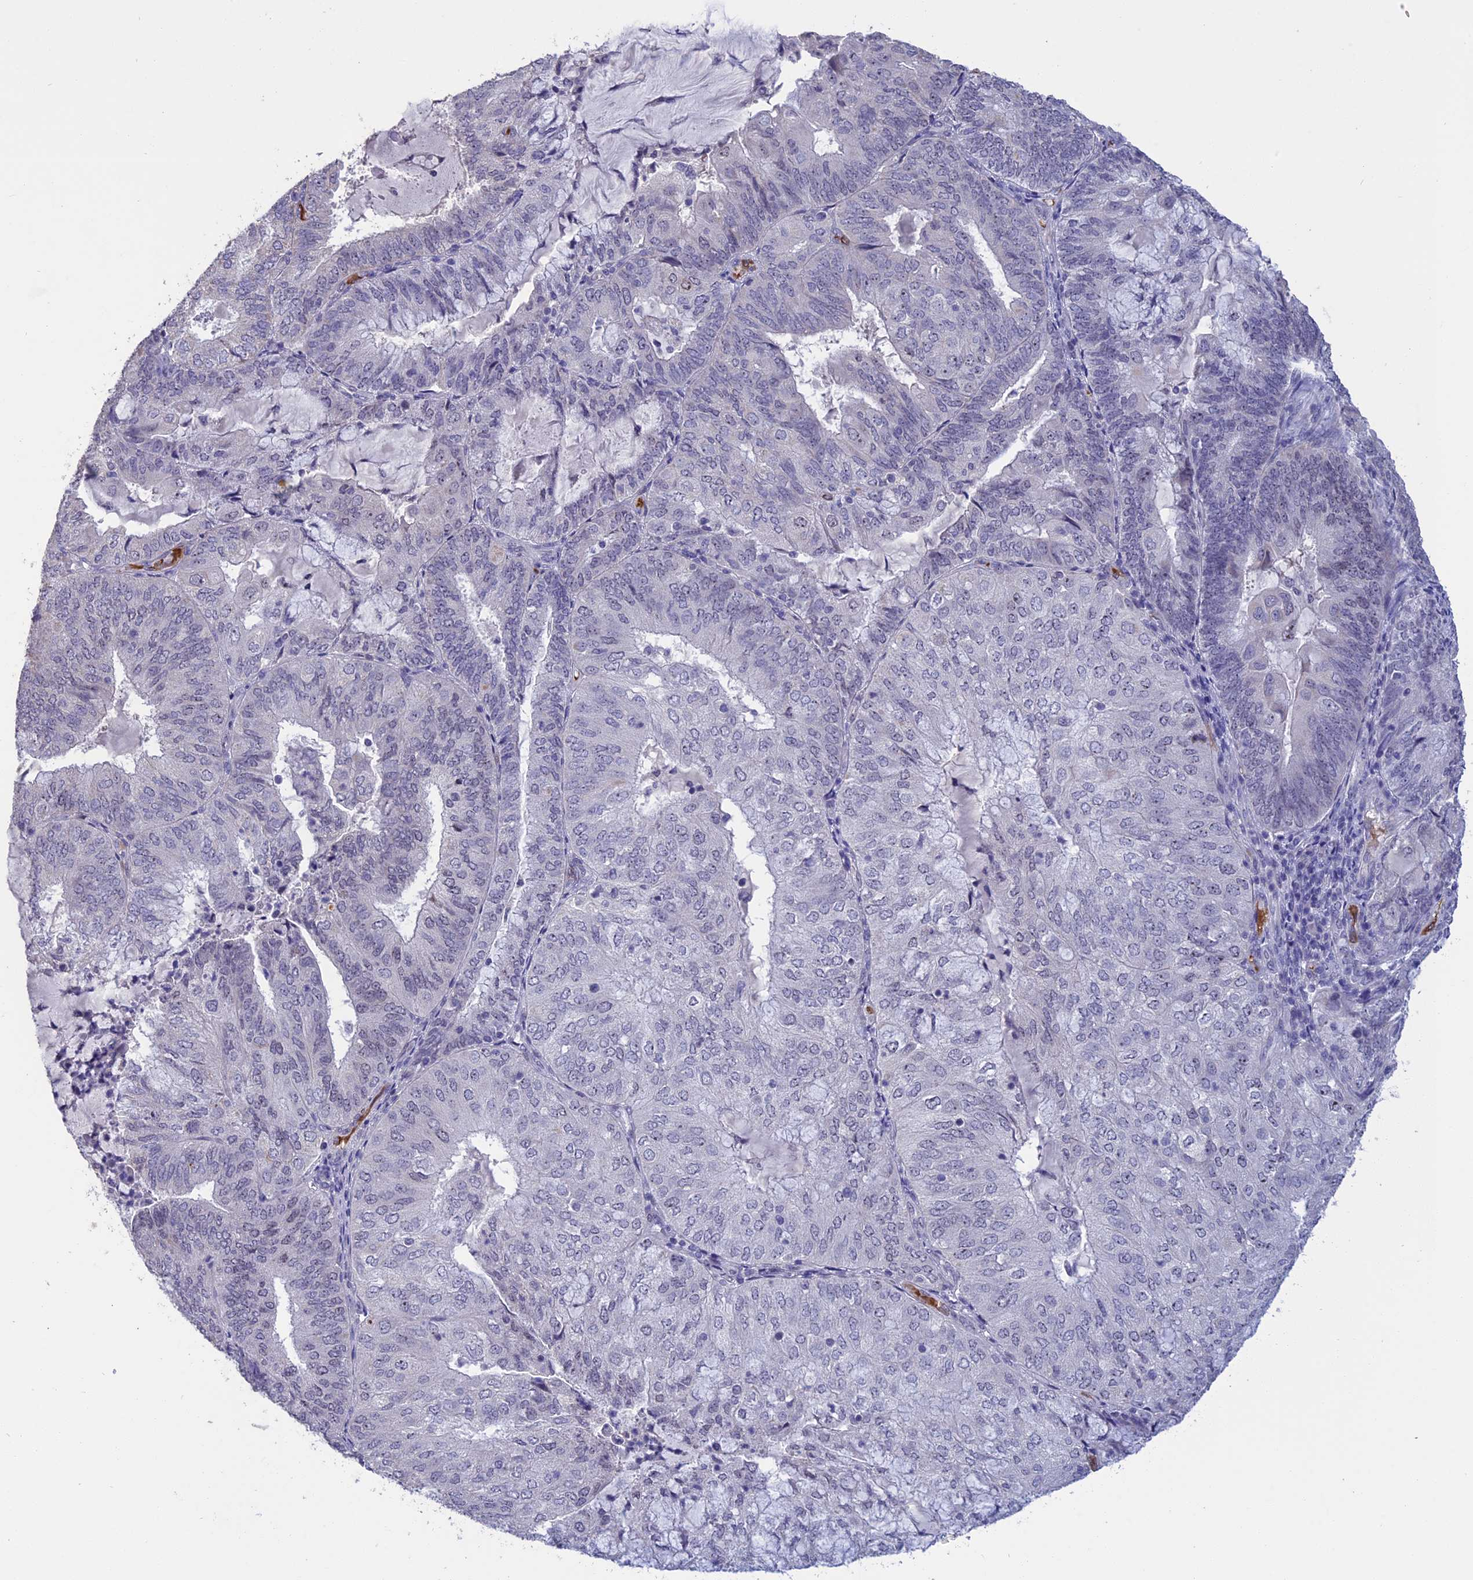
{"staining": {"intensity": "negative", "quantity": "none", "location": "none"}, "tissue": "endometrial cancer", "cell_type": "Tumor cells", "image_type": "cancer", "snomed": [{"axis": "morphology", "description": "Adenocarcinoma, NOS"}, {"axis": "topography", "description": "Endometrium"}], "caption": "DAB (3,3'-diaminobenzidine) immunohistochemical staining of endometrial cancer shows no significant staining in tumor cells.", "gene": "KNOP1", "patient": {"sex": "female", "age": 81}}